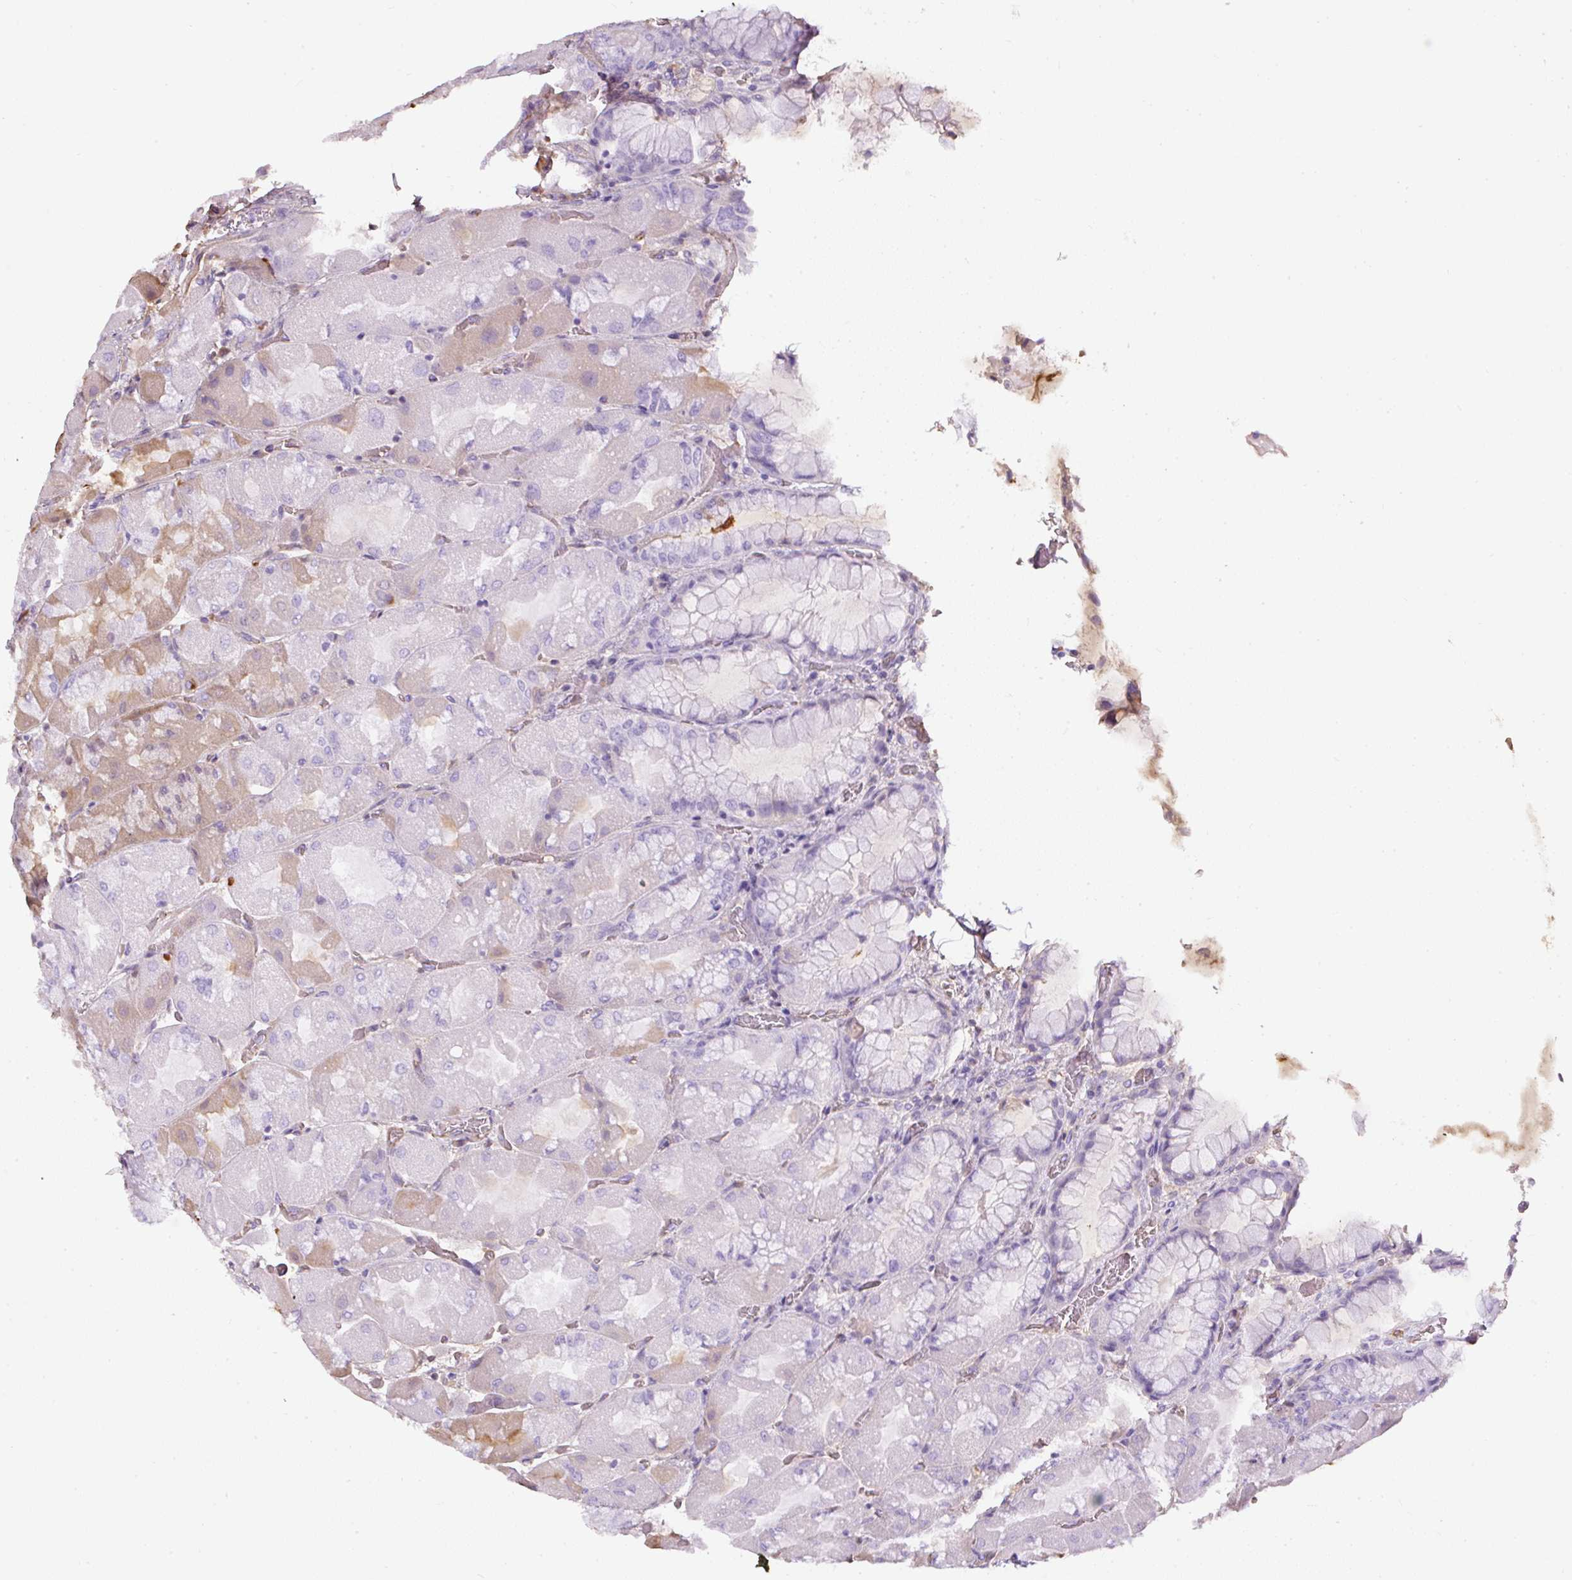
{"staining": {"intensity": "weak", "quantity": "<25%", "location": "cytoplasmic/membranous"}, "tissue": "stomach", "cell_type": "Glandular cells", "image_type": "normal", "snomed": [{"axis": "morphology", "description": "Normal tissue, NOS"}, {"axis": "topography", "description": "Stomach"}], "caption": "Immunohistochemistry (IHC) of unremarkable stomach demonstrates no expression in glandular cells.", "gene": "APOA1", "patient": {"sex": "female", "age": 61}}